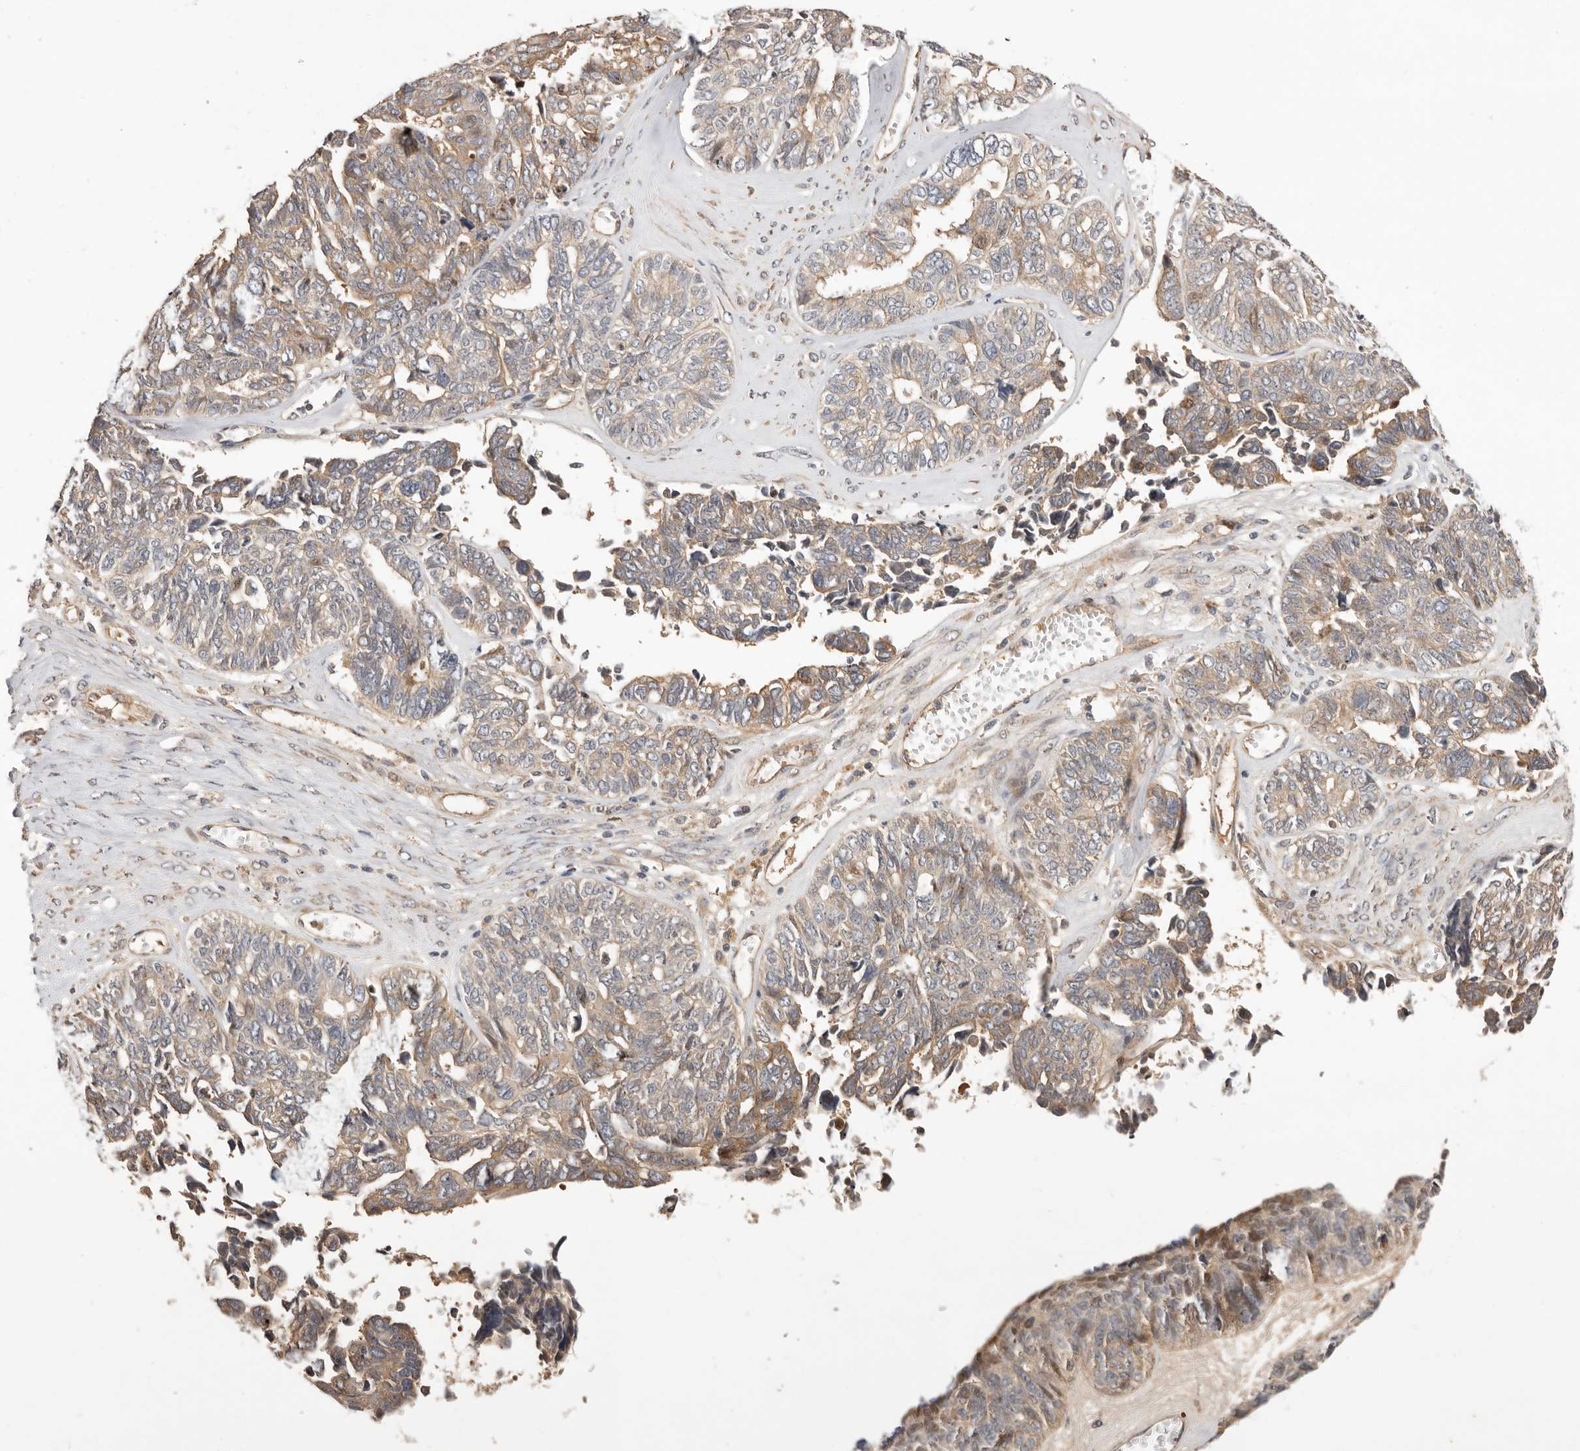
{"staining": {"intensity": "weak", "quantity": ">75%", "location": "cytoplasmic/membranous"}, "tissue": "ovarian cancer", "cell_type": "Tumor cells", "image_type": "cancer", "snomed": [{"axis": "morphology", "description": "Cystadenocarcinoma, serous, NOS"}, {"axis": "topography", "description": "Ovary"}], "caption": "A brown stain highlights weak cytoplasmic/membranous staining of a protein in ovarian cancer tumor cells.", "gene": "DOP1A", "patient": {"sex": "female", "age": 79}}